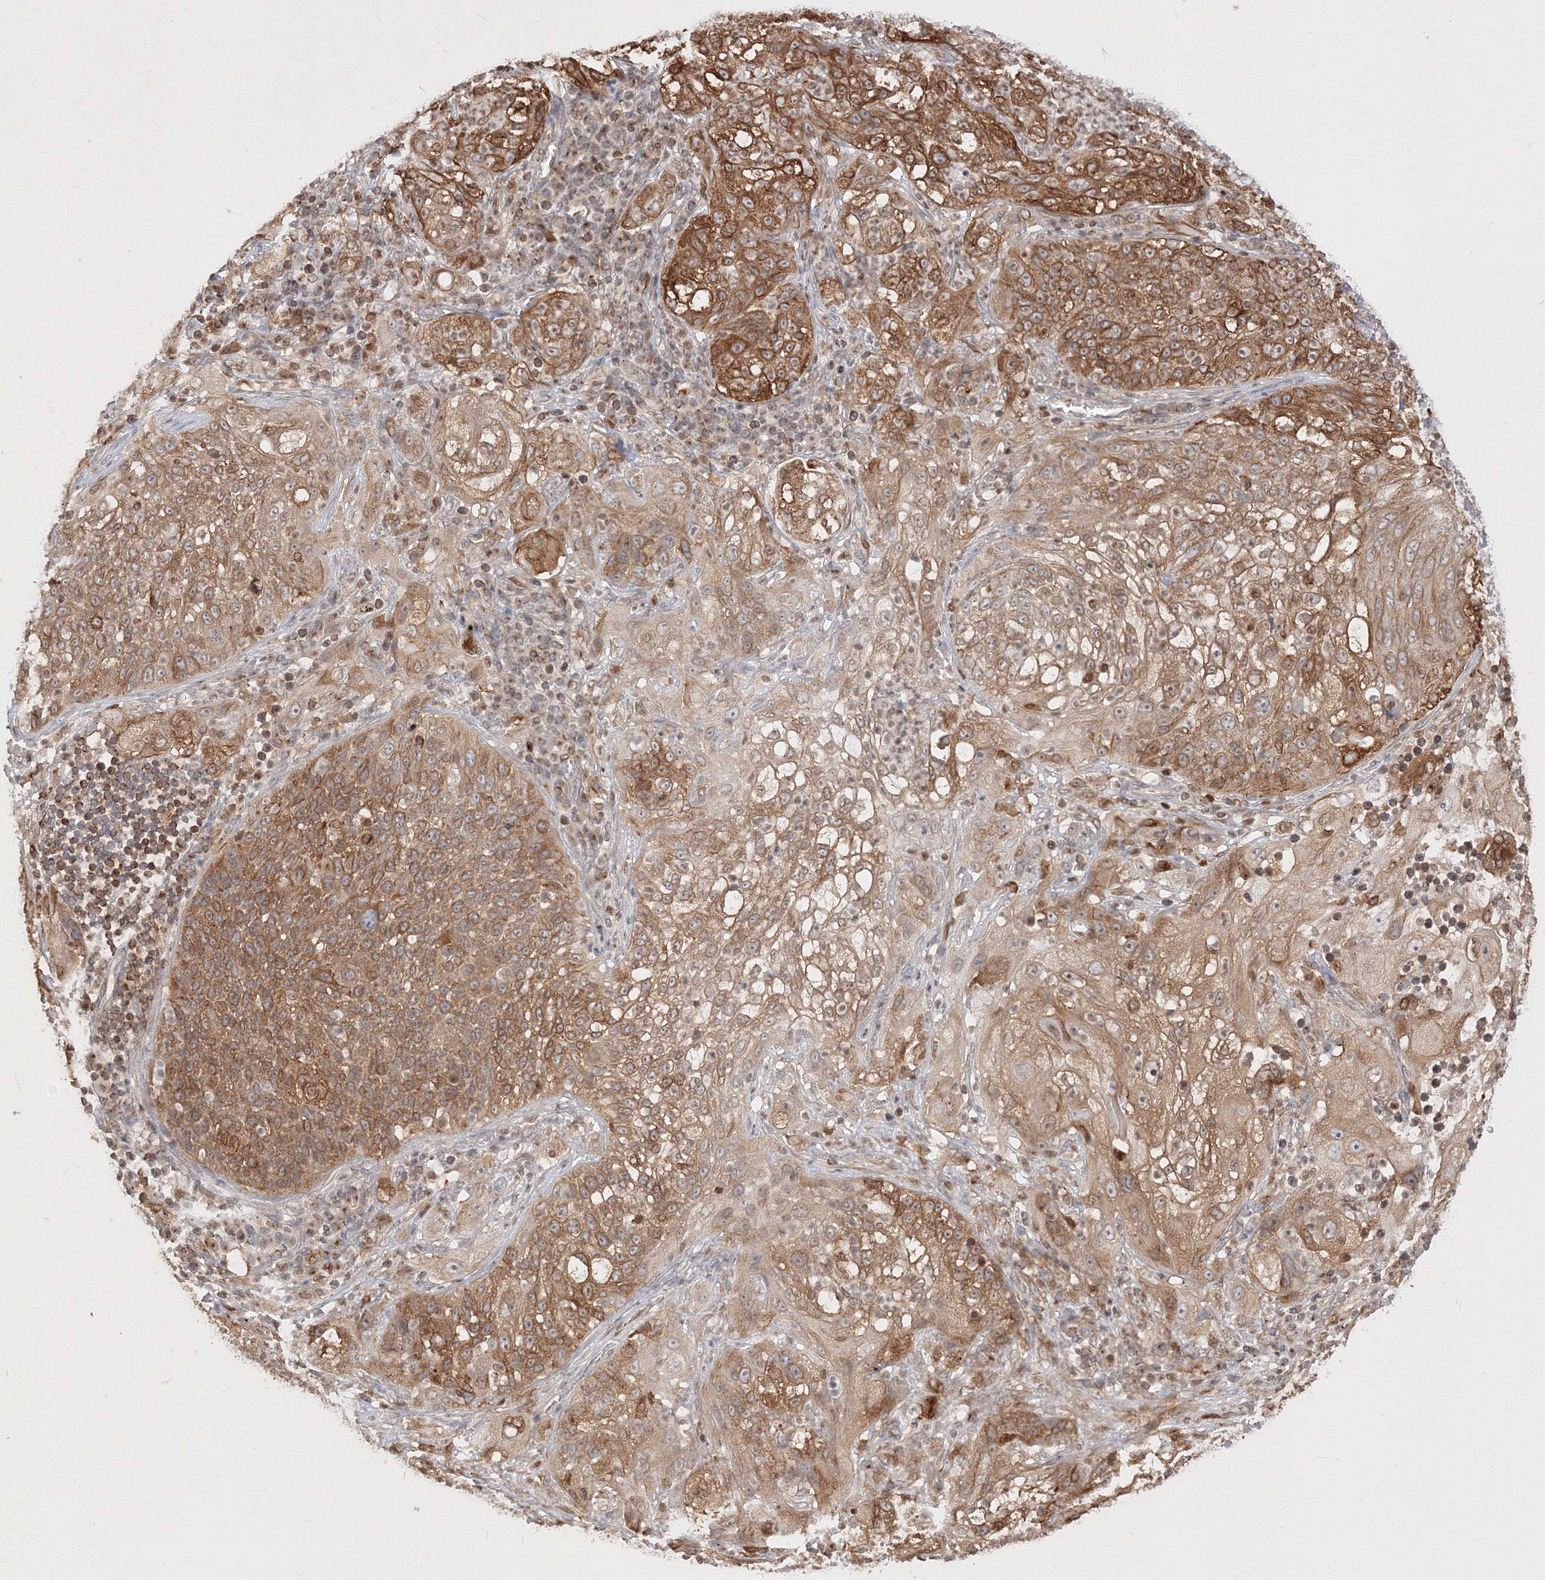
{"staining": {"intensity": "moderate", "quantity": ">75%", "location": "cytoplasmic/membranous"}, "tissue": "lung cancer", "cell_type": "Tumor cells", "image_type": "cancer", "snomed": [{"axis": "morphology", "description": "Inflammation, NOS"}, {"axis": "morphology", "description": "Squamous cell carcinoma, NOS"}, {"axis": "topography", "description": "Lymph node"}, {"axis": "topography", "description": "Soft tissue"}, {"axis": "topography", "description": "Lung"}], "caption": "Moderate cytoplasmic/membranous protein positivity is appreciated in about >75% of tumor cells in lung cancer.", "gene": "TMEM50B", "patient": {"sex": "male", "age": 66}}